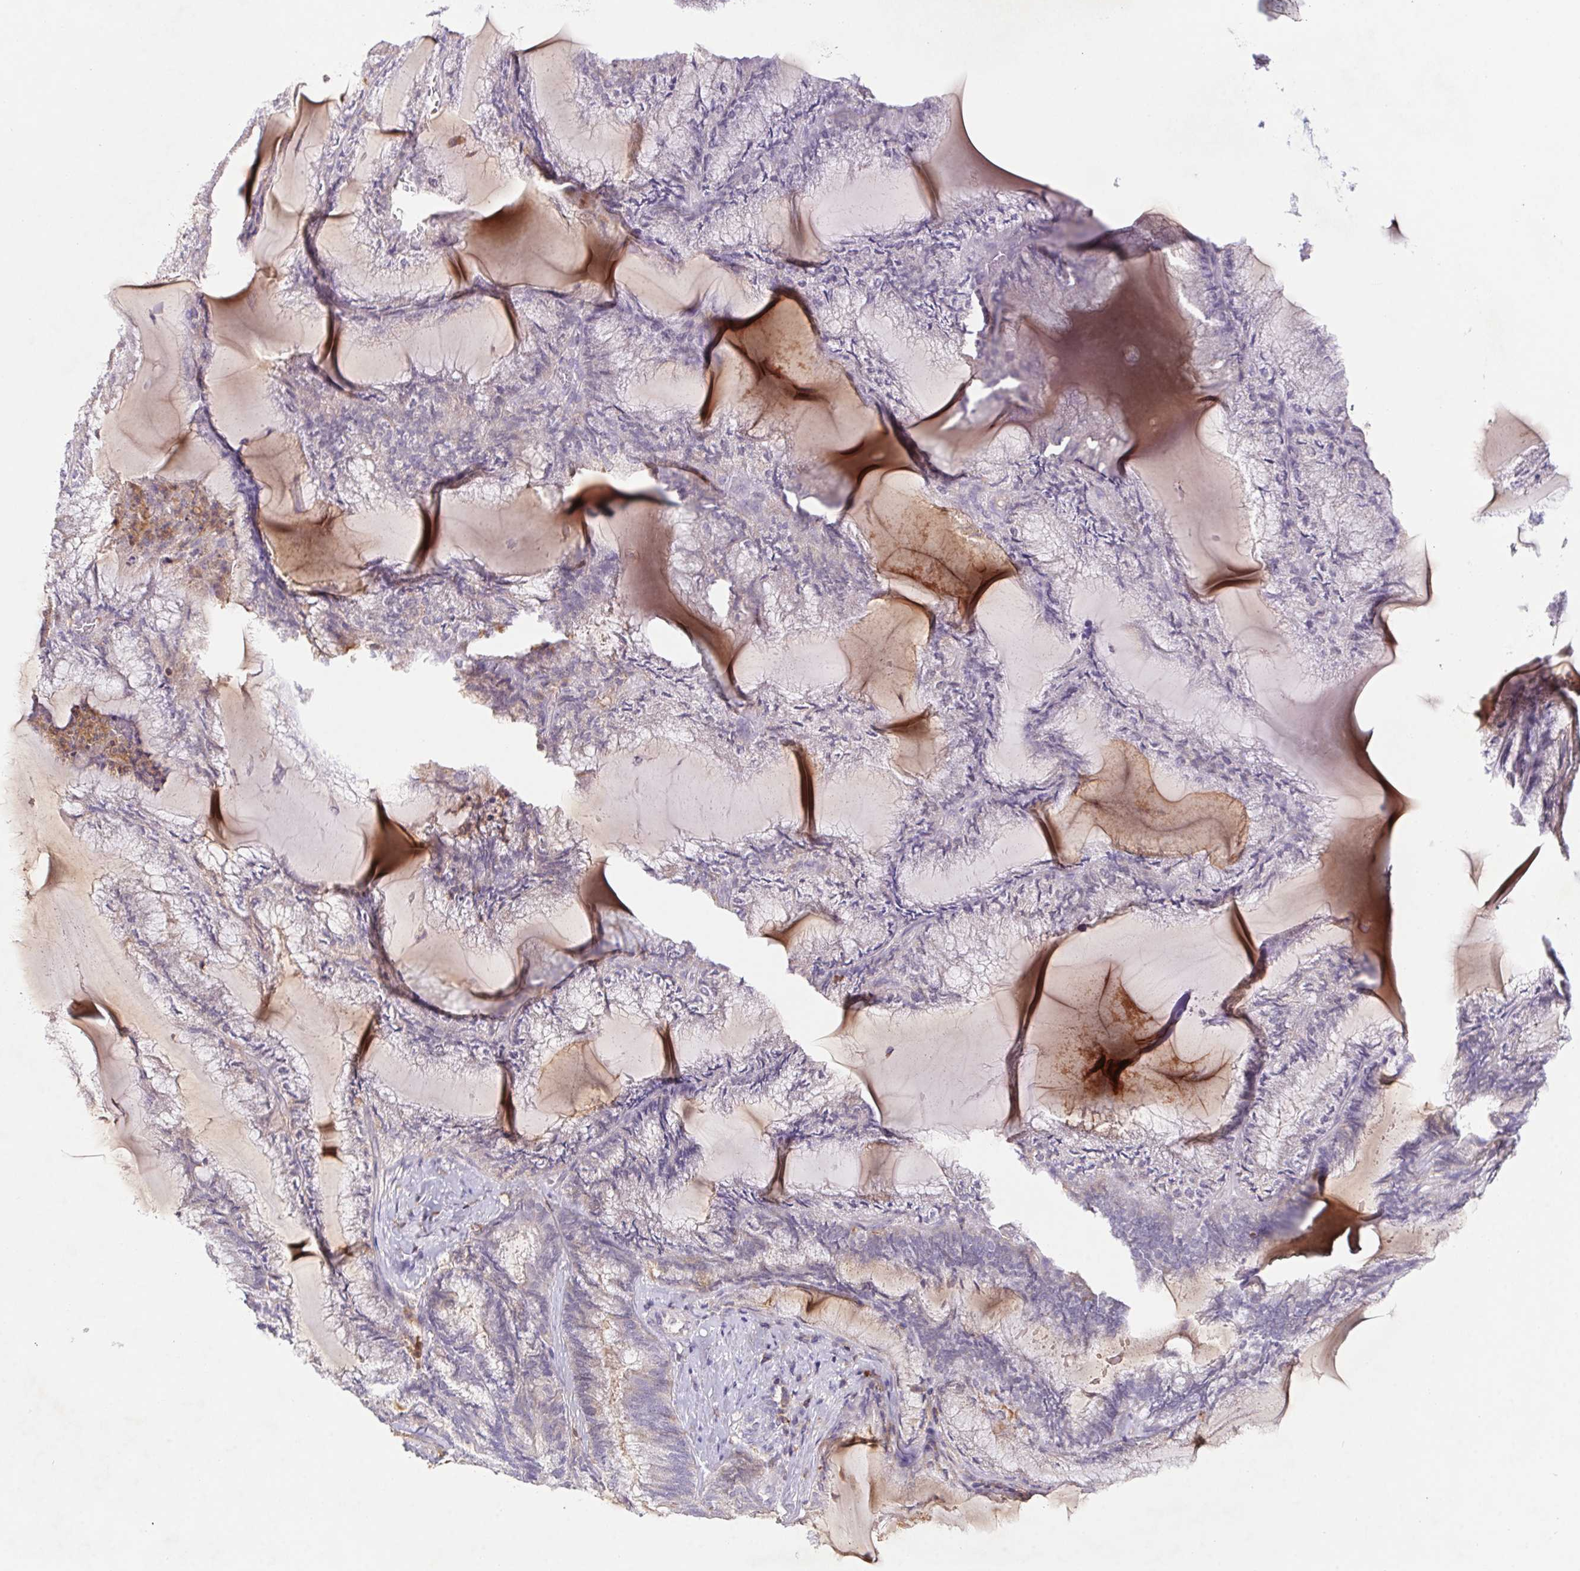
{"staining": {"intensity": "negative", "quantity": "none", "location": "none"}, "tissue": "endometrial cancer", "cell_type": "Tumor cells", "image_type": "cancer", "snomed": [{"axis": "morphology", "description": "Carcinoma, NOS"}, {"axis": "topography", "description": "Endometrium"}], "caption": "An IHC histopathology image of endometrial cancer is shown. There is no staining in tumor cells of endometrial cancer.", "gene": "APBB1IP", "patient": {"sex": "female", "age": 62}}